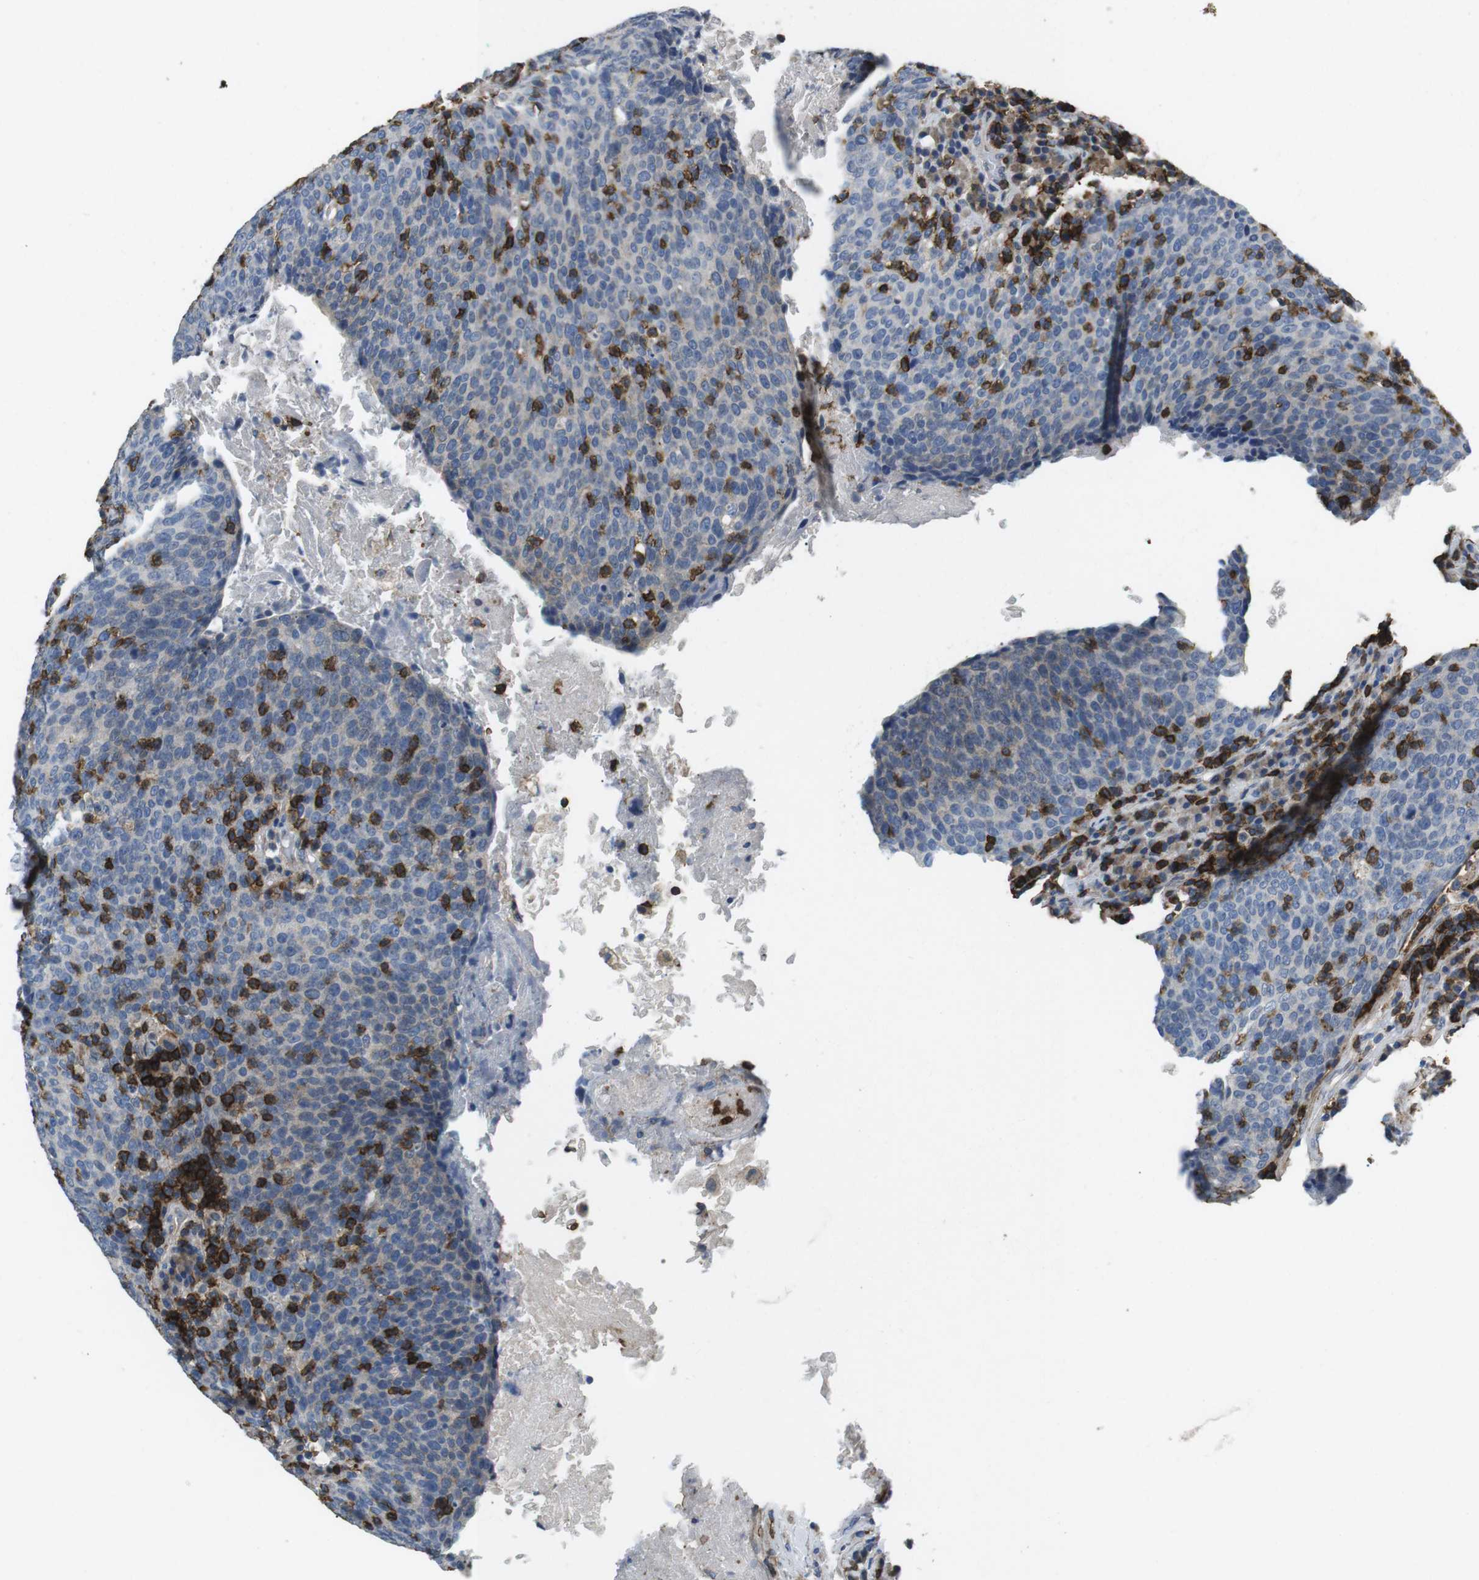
{"staining": {"intensity": "negative", "quantity": "none", "location": "none"}, "tissue": "head and neck cancer", "cell_type": "Tumor cells", "image_type": "cancer", "snomed": [{"axis": "morphology", "description": "Squamous cell carcinoma, NOS"}, {"axis": "morphology", "description": "Squamous cell carcinoma, metastatic, NOS"}, {"axis": "topography", "description": "Lymph node"}, {"axis": "topography", "description": "Head-Neck"}], "caption": "A high-resolution histopathology image shows IHC staining of head and neck metastatic squamous cell carcinoma, which exhibits no significant expression in tumor cells. (DAB (3,3'-diaminobenzidine) immunohistochemistry (IHC) visualized using brightfield microscopy, high magnification).", "gene": "CD6", "patient": {"sex": "male", "age": 62}}